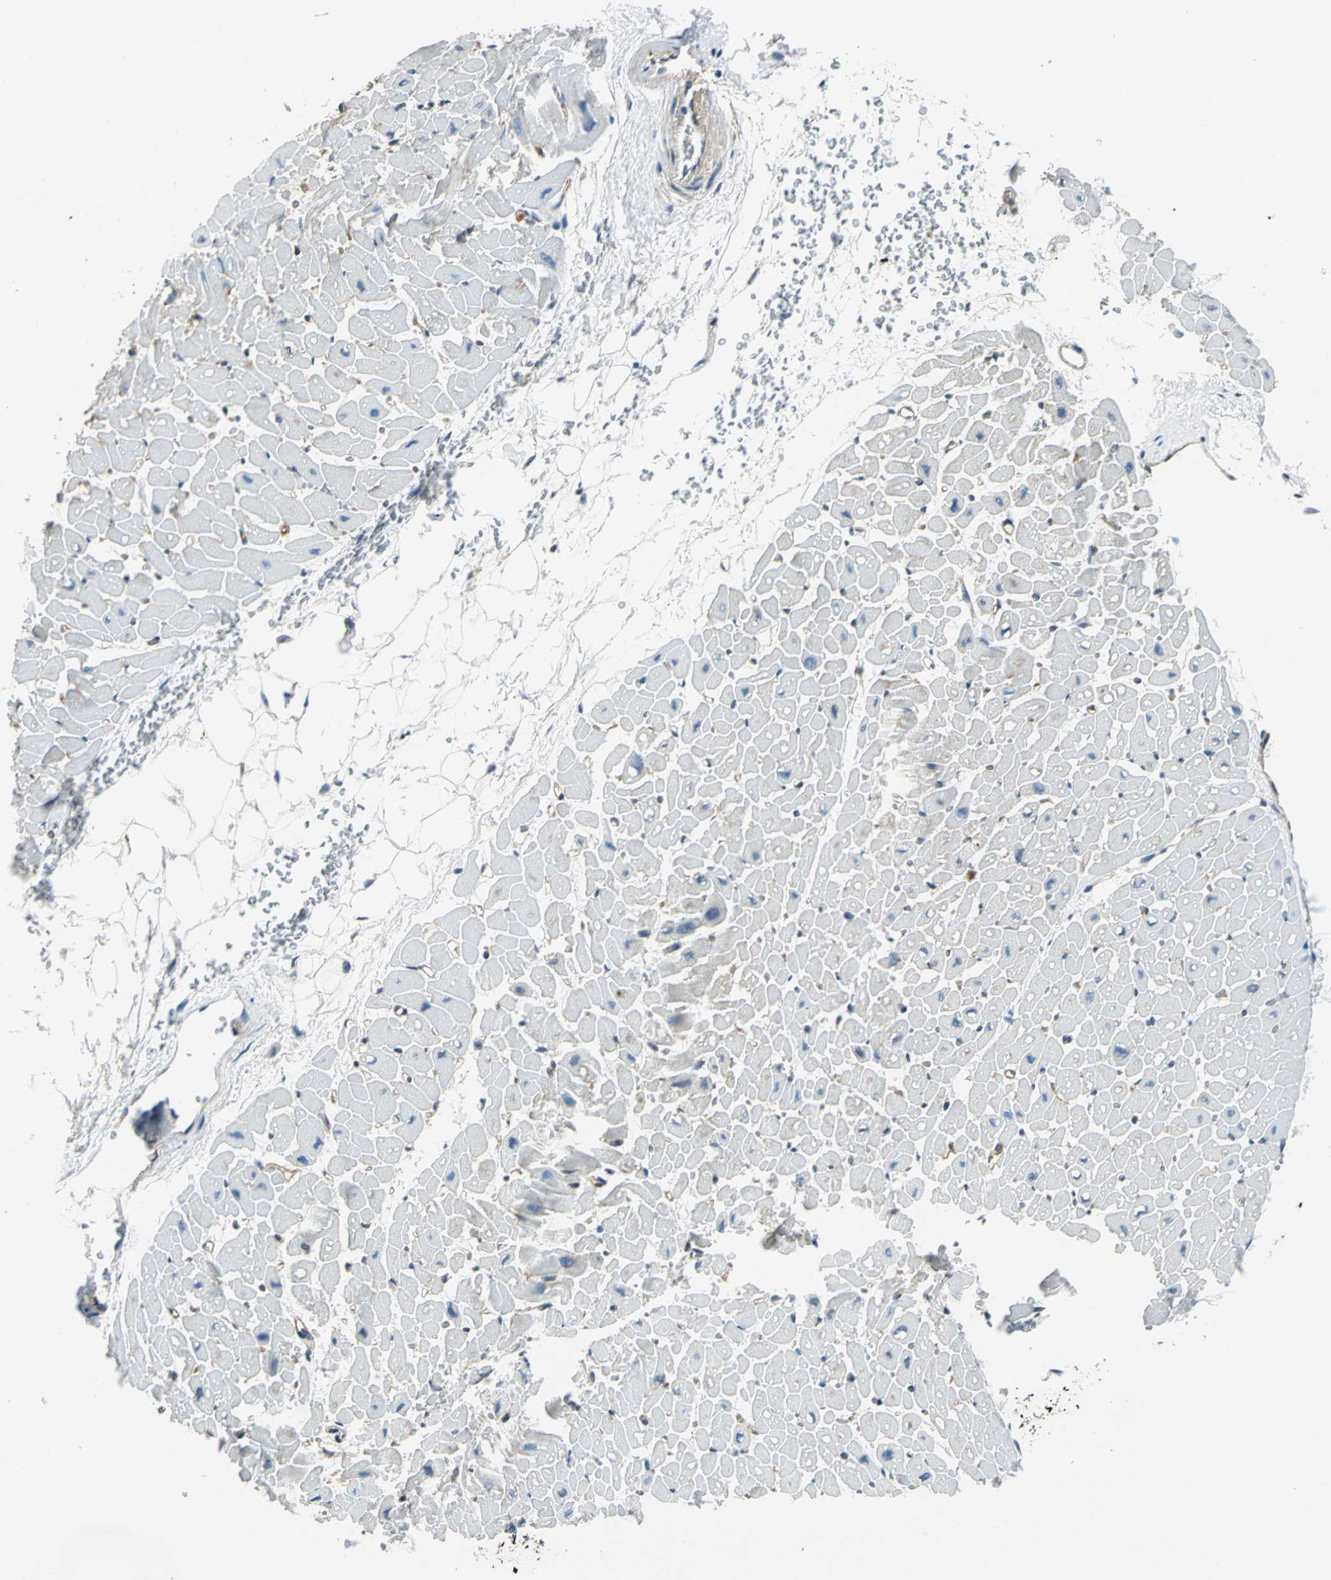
{"staining": {"intensity": "weak", "quantity": "<25%", "location": "cytoplasmic/membranous"}, "tissue": "heart muscle", "cell_type": "Cardiomyocytes", "image_type": "normal", "snomed": [{"axis": "morphology", "description": "Normal tissue, NOS"}, {"axis": "topography", "description": "Heart"}], "caption": "Immunohistochemistry (IHC) photomicrograph of normal heart muscle: human heart muscle stained with DAB (3,3'-diaminobenzidine) exhibits no significant protein staining in cardiomyocytes.", "gene": "CDC42EP1", "patient": {"sex": "male", "age": 45}}